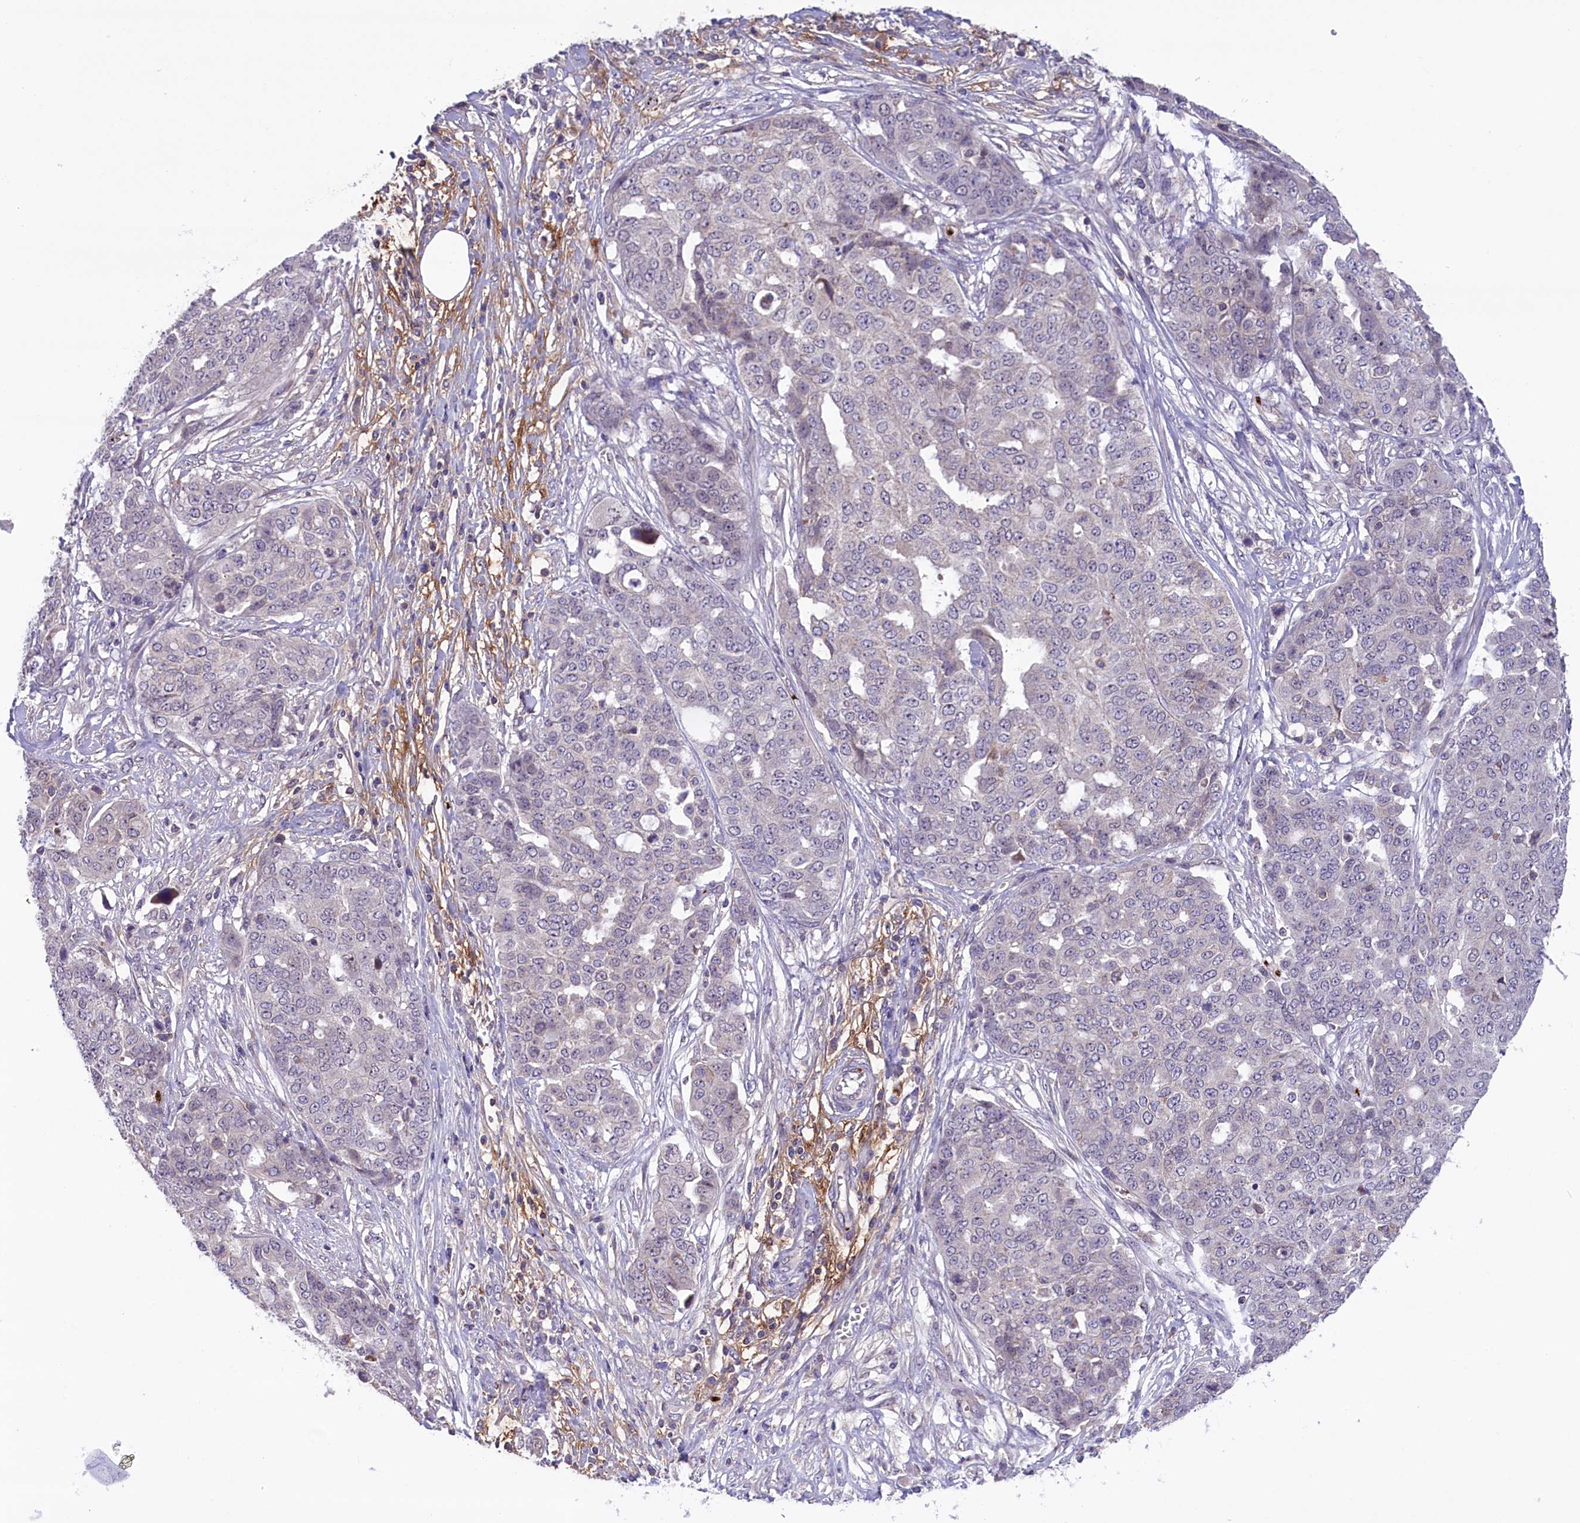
{"staining": {"intensity": "negative", "quantity": "none", "location": "none"}, "tissue": "ovarian cancer", "cell_type": "Tumor cells", "image_type": "cancer", "snomed": [{"axis": "morphology", "description": "Cystadenocarcinoma, serous, NOS"}, {"axis": "topography", "description": "Soft tissue"}, {"axis": "topography", "description": "Ovary"}], "caption": "There is no significant positivity in tumor cells of ovarian cancer.", "gene": "HEATR3", "patient": {"sex": "female", "age": 57}}